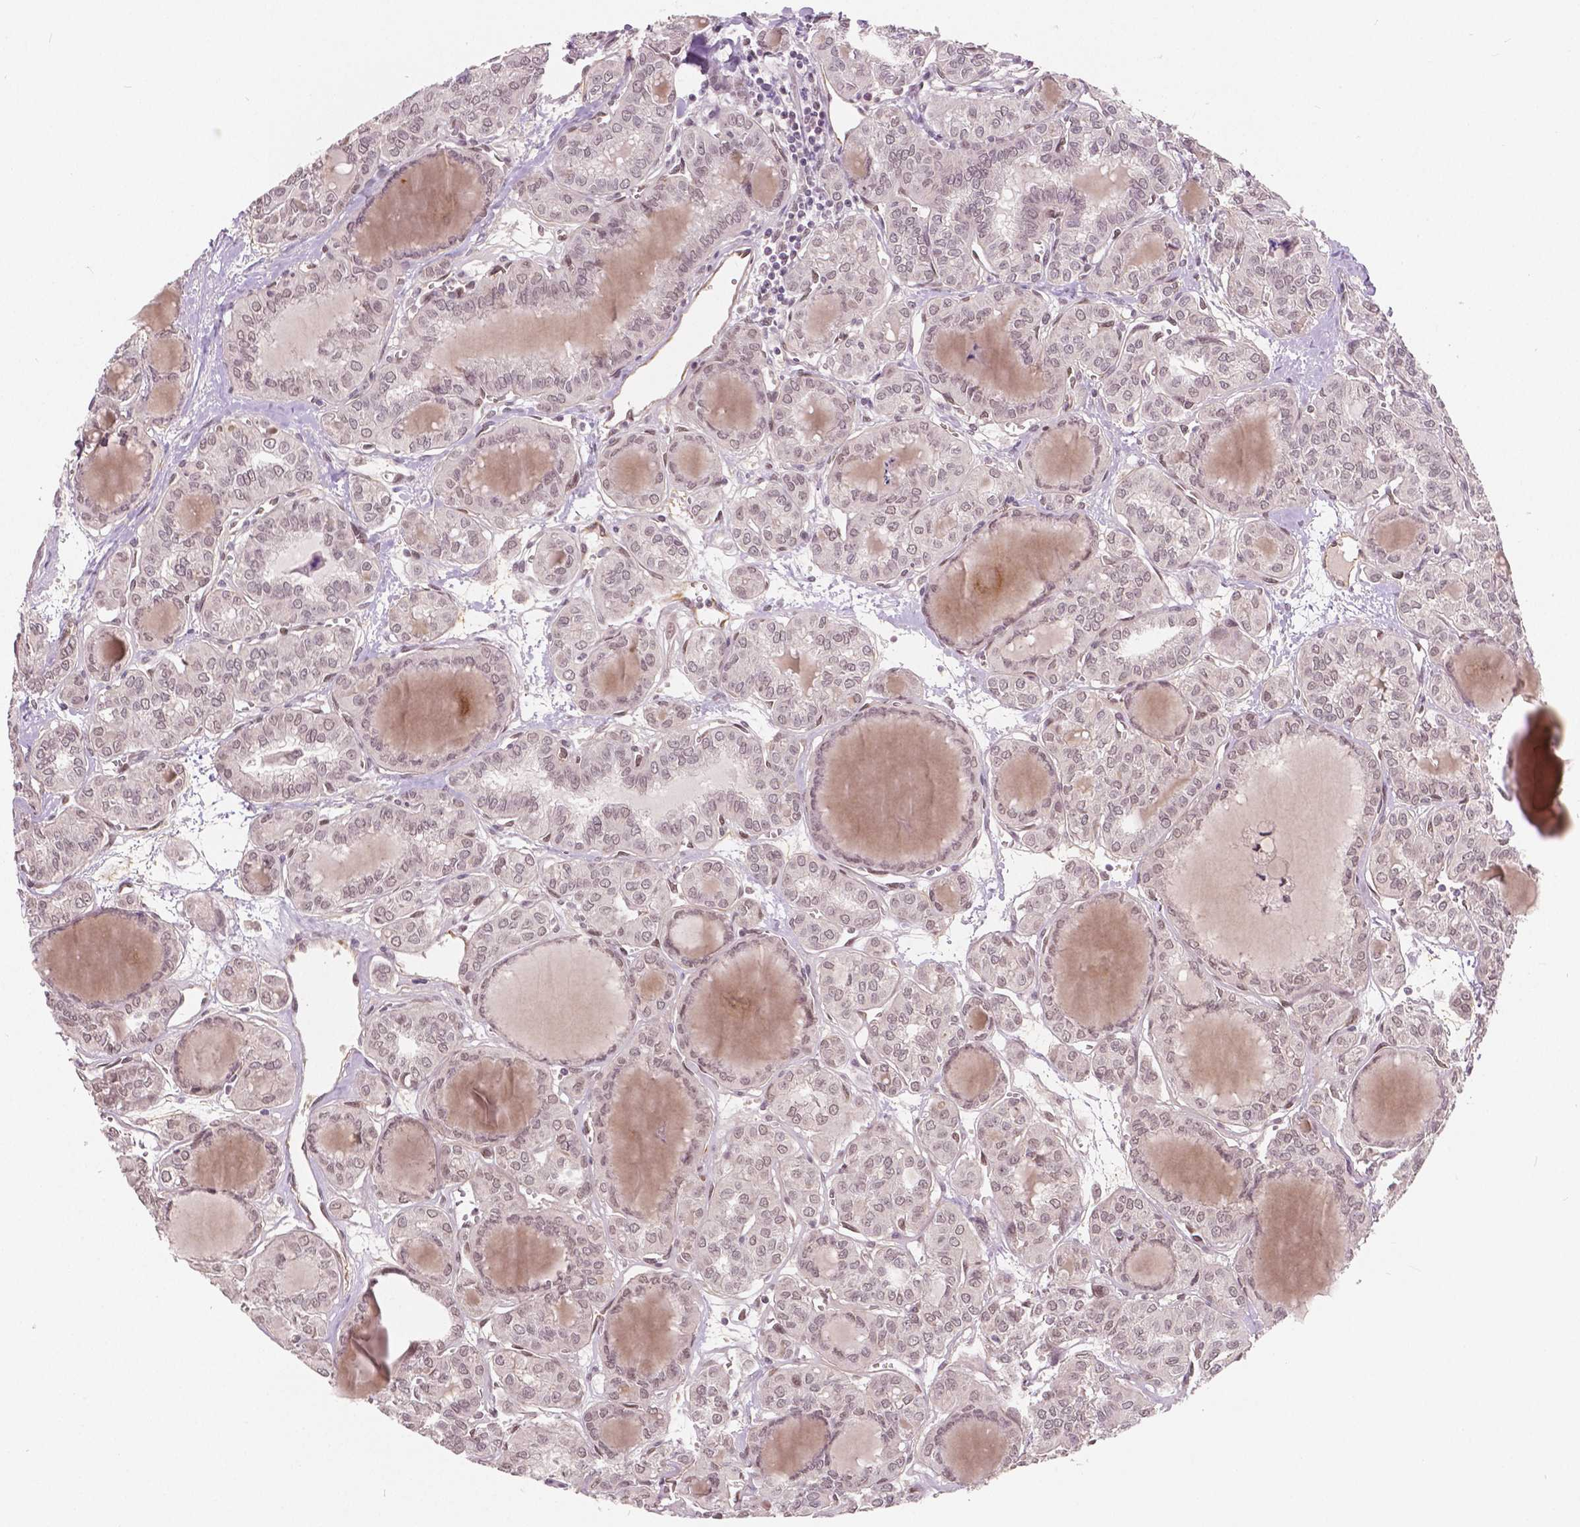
{"staining": {"intensity": "negative", "quantity": "none", "location": "none"}, "tissue": "thyroid cancer", "cell_type": "Tumor cells", "image_type": "cancer", "snomed": [{"axis": "morphology", "description": "Papillary adenocarcinoma, NOS"}, {"axis": "topography", "description": "Thyroid gland"}], "caption": "This is an IHC image of papillary adenocarcinoma (thyroid). There is no positivity in tumor cells.", "gene": "HMBOX1", "patient": {"sex": "female", "age": 41}}